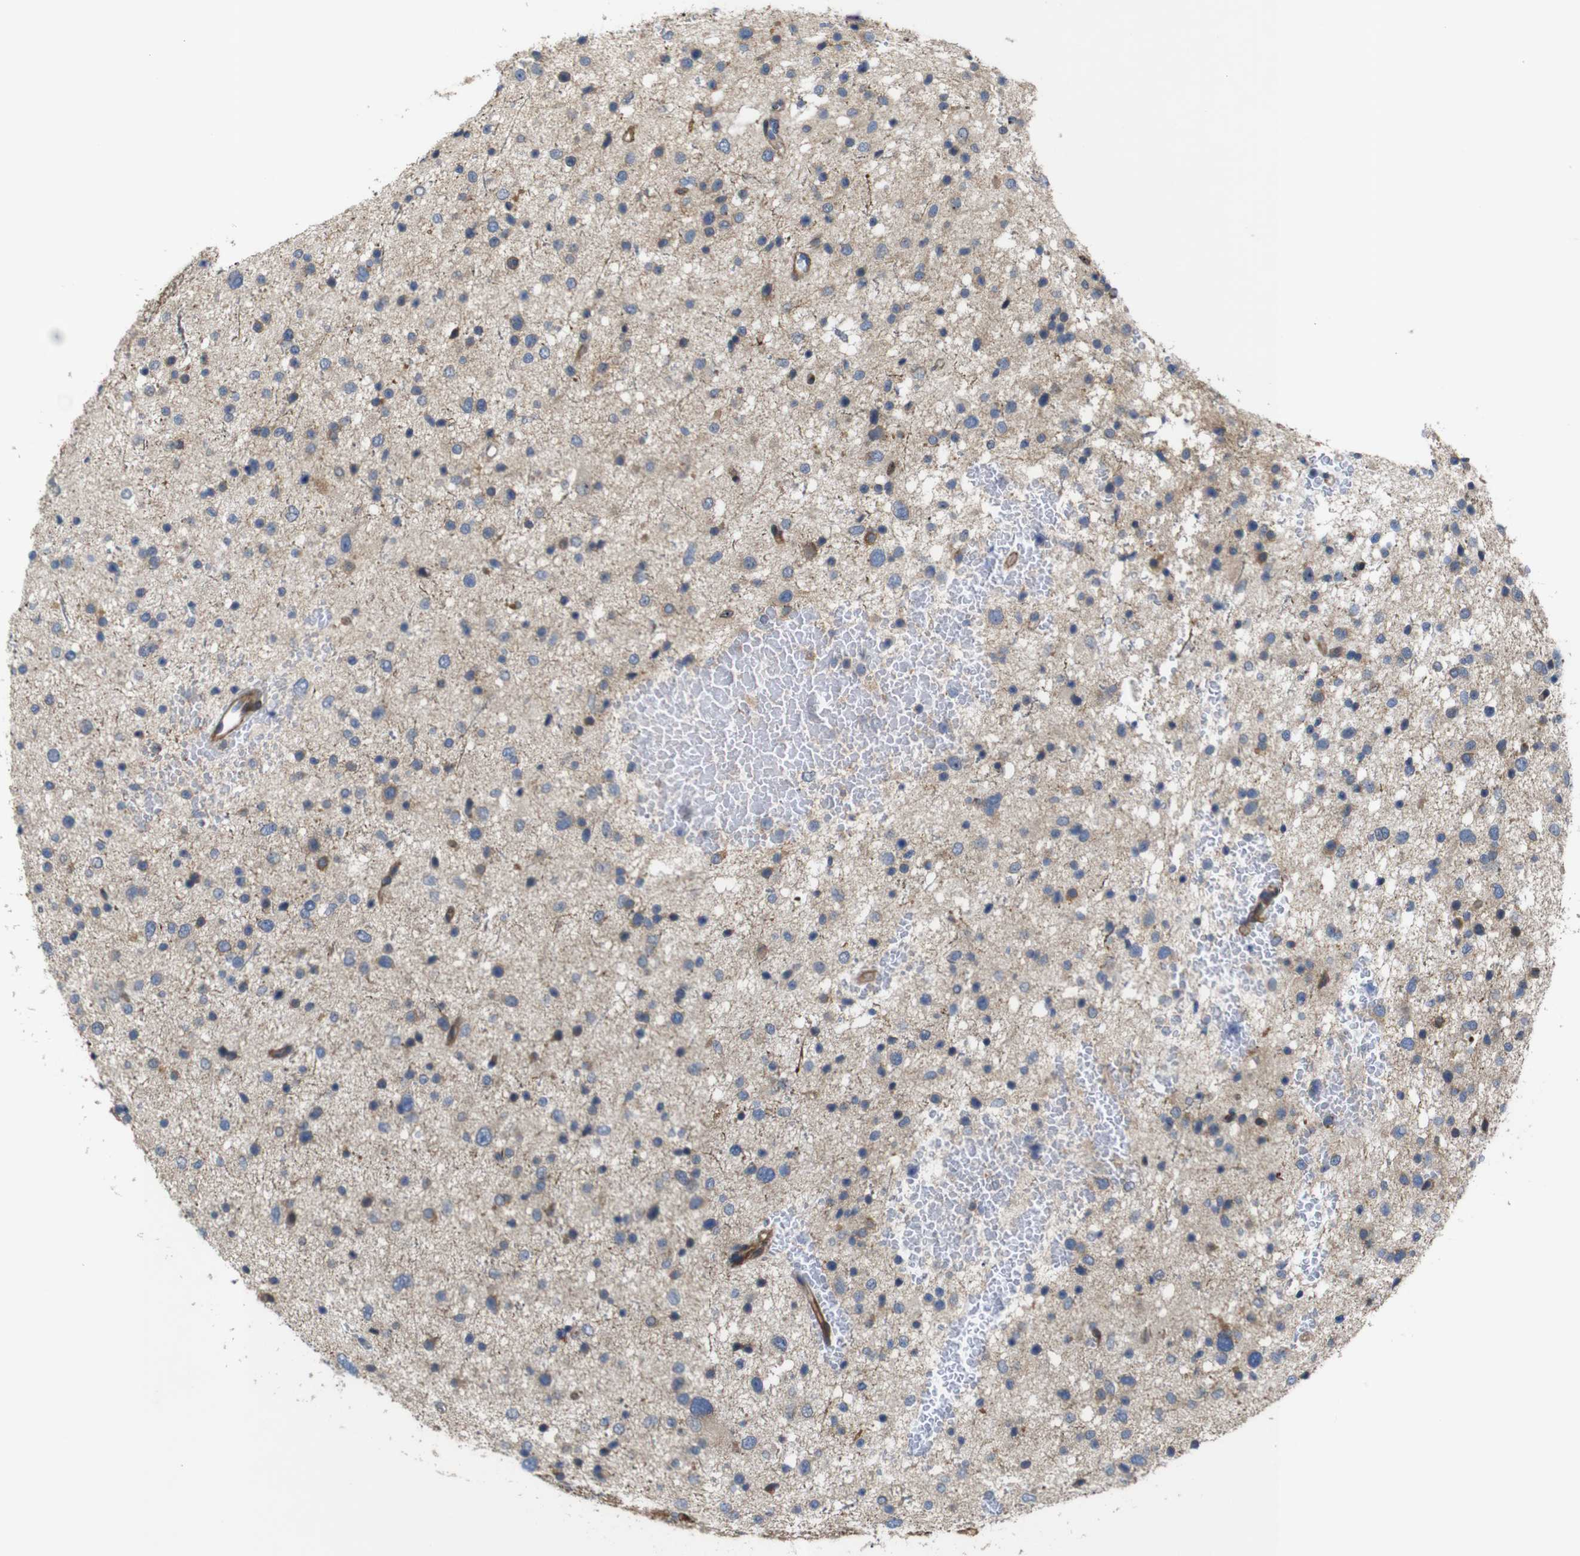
{"staining": {"intensity": "moderate", "quantity": "<25%", "location": "cytoplasmic/membranous"}, "tissue": "glioma", "cell_type": "Tumor cells", "image_type": "cancer", "snomed": [{"axis": "morphology", "description": "Glioma, malignant, Low grade"}, {"axis": "topography", "description": "Brain"}], "caption": "Immunohistochemical staining of glioma reveals moderate cytoplasmic/membranous protein positivity in about <25% of tumor cells.", "gene": "P3H2", "patient": {"sex": "female", "age": 37}}